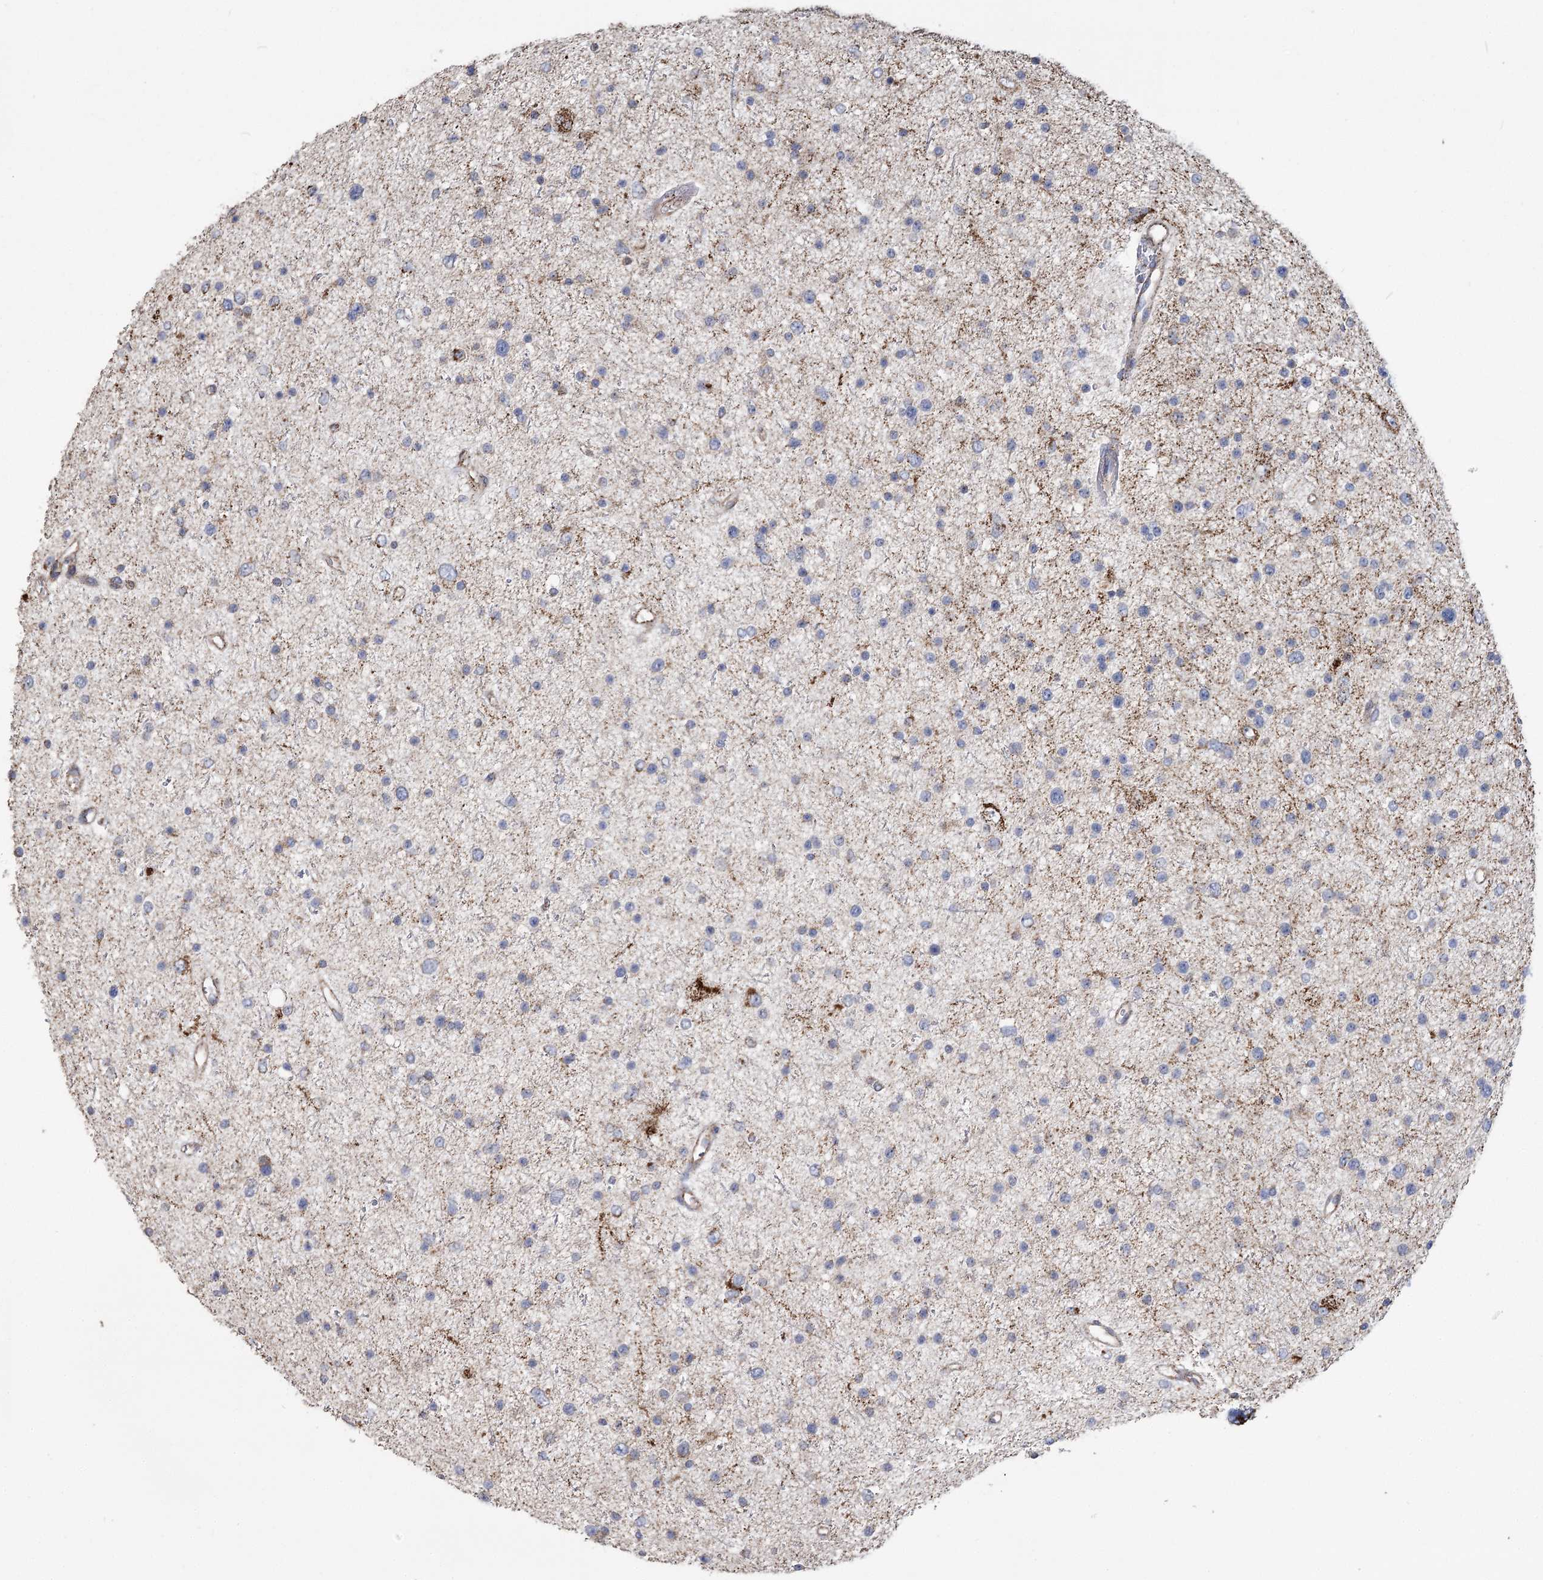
{"staining": {"intensity": "moderate", "quantity": "<25%", "location": "cytoplasmic/membranous"}, "tissue": "glioma", "cell_type": "Tumor cells", "image_type": "cancer", "snomed": [{"axis": "morphology", "description": "Glioma, malignant, Low grade"}, {"axis": "topography", "description": "Brain"}], "caption": "About <25% of tumor cells in human malignant low-grade glioma show moderate cytoplasmic/membranous protein positivity as visualized by brown immunohistochemical staining.", "gene": "RANBP3L", "patient": {"sex": "female", "age": 37}}